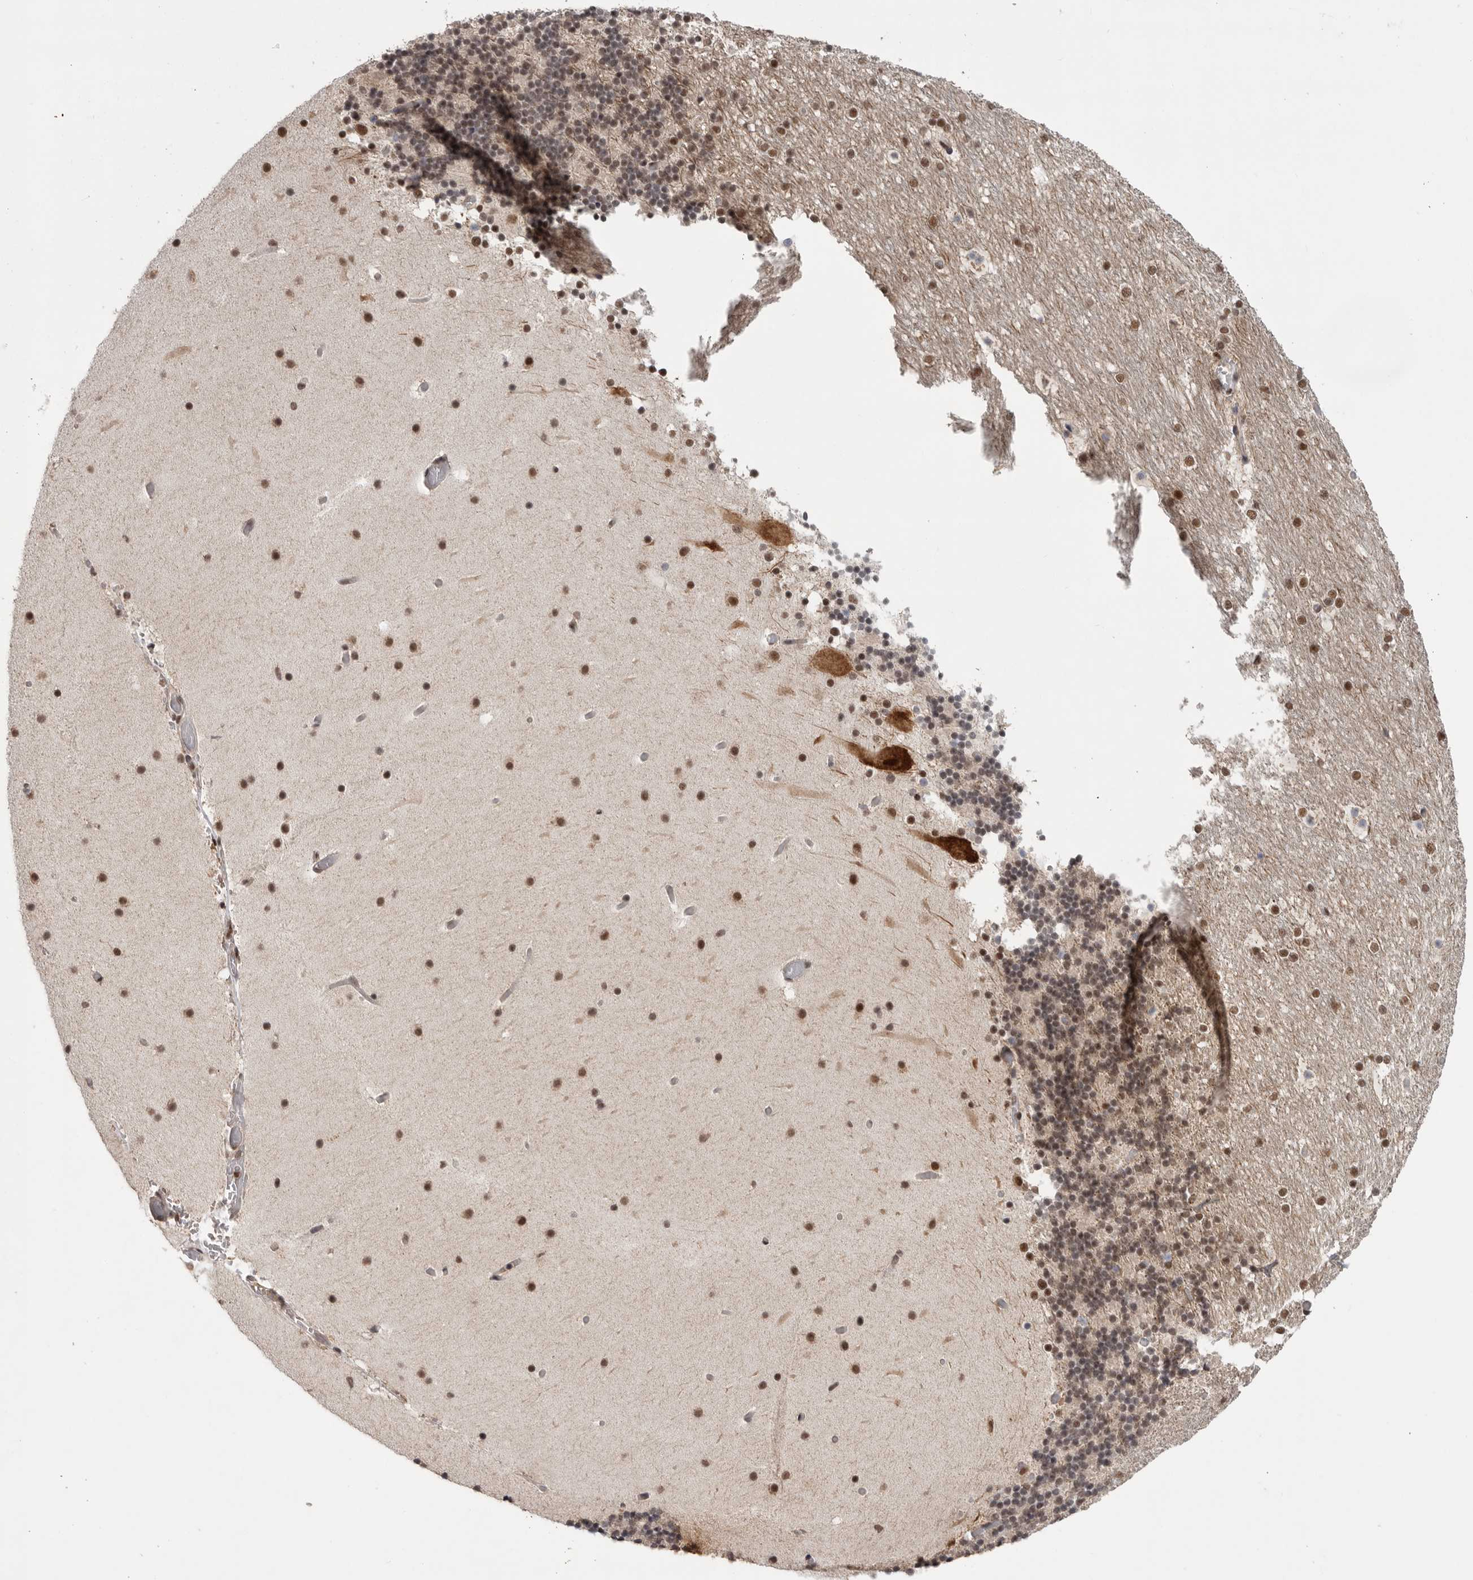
{"staining": {"intensity": "moderate", "quantity": "<25%", "location": "nuclear"}, "tissue": "cerebellum", "cell_type": "Cells in granular layer", "image_type": "normal", "snomed": [{"axis": "morphology", "description": "Normal tissue, NOS"}, {"axis": "topography", "description": "Cerebellum"}], "caption": "A brown stain highlights moderate nuclear expression of a protein in cells in granular layer of normal human cerebellum. (Stains: DAB (3,3'-diaminobenzidine) in brown, nuclei in blue, Microscopy: brightfield microscopy at high magnification).", "gene": "PPP1R10", "patient": {"sex": "male", "age": 57}}